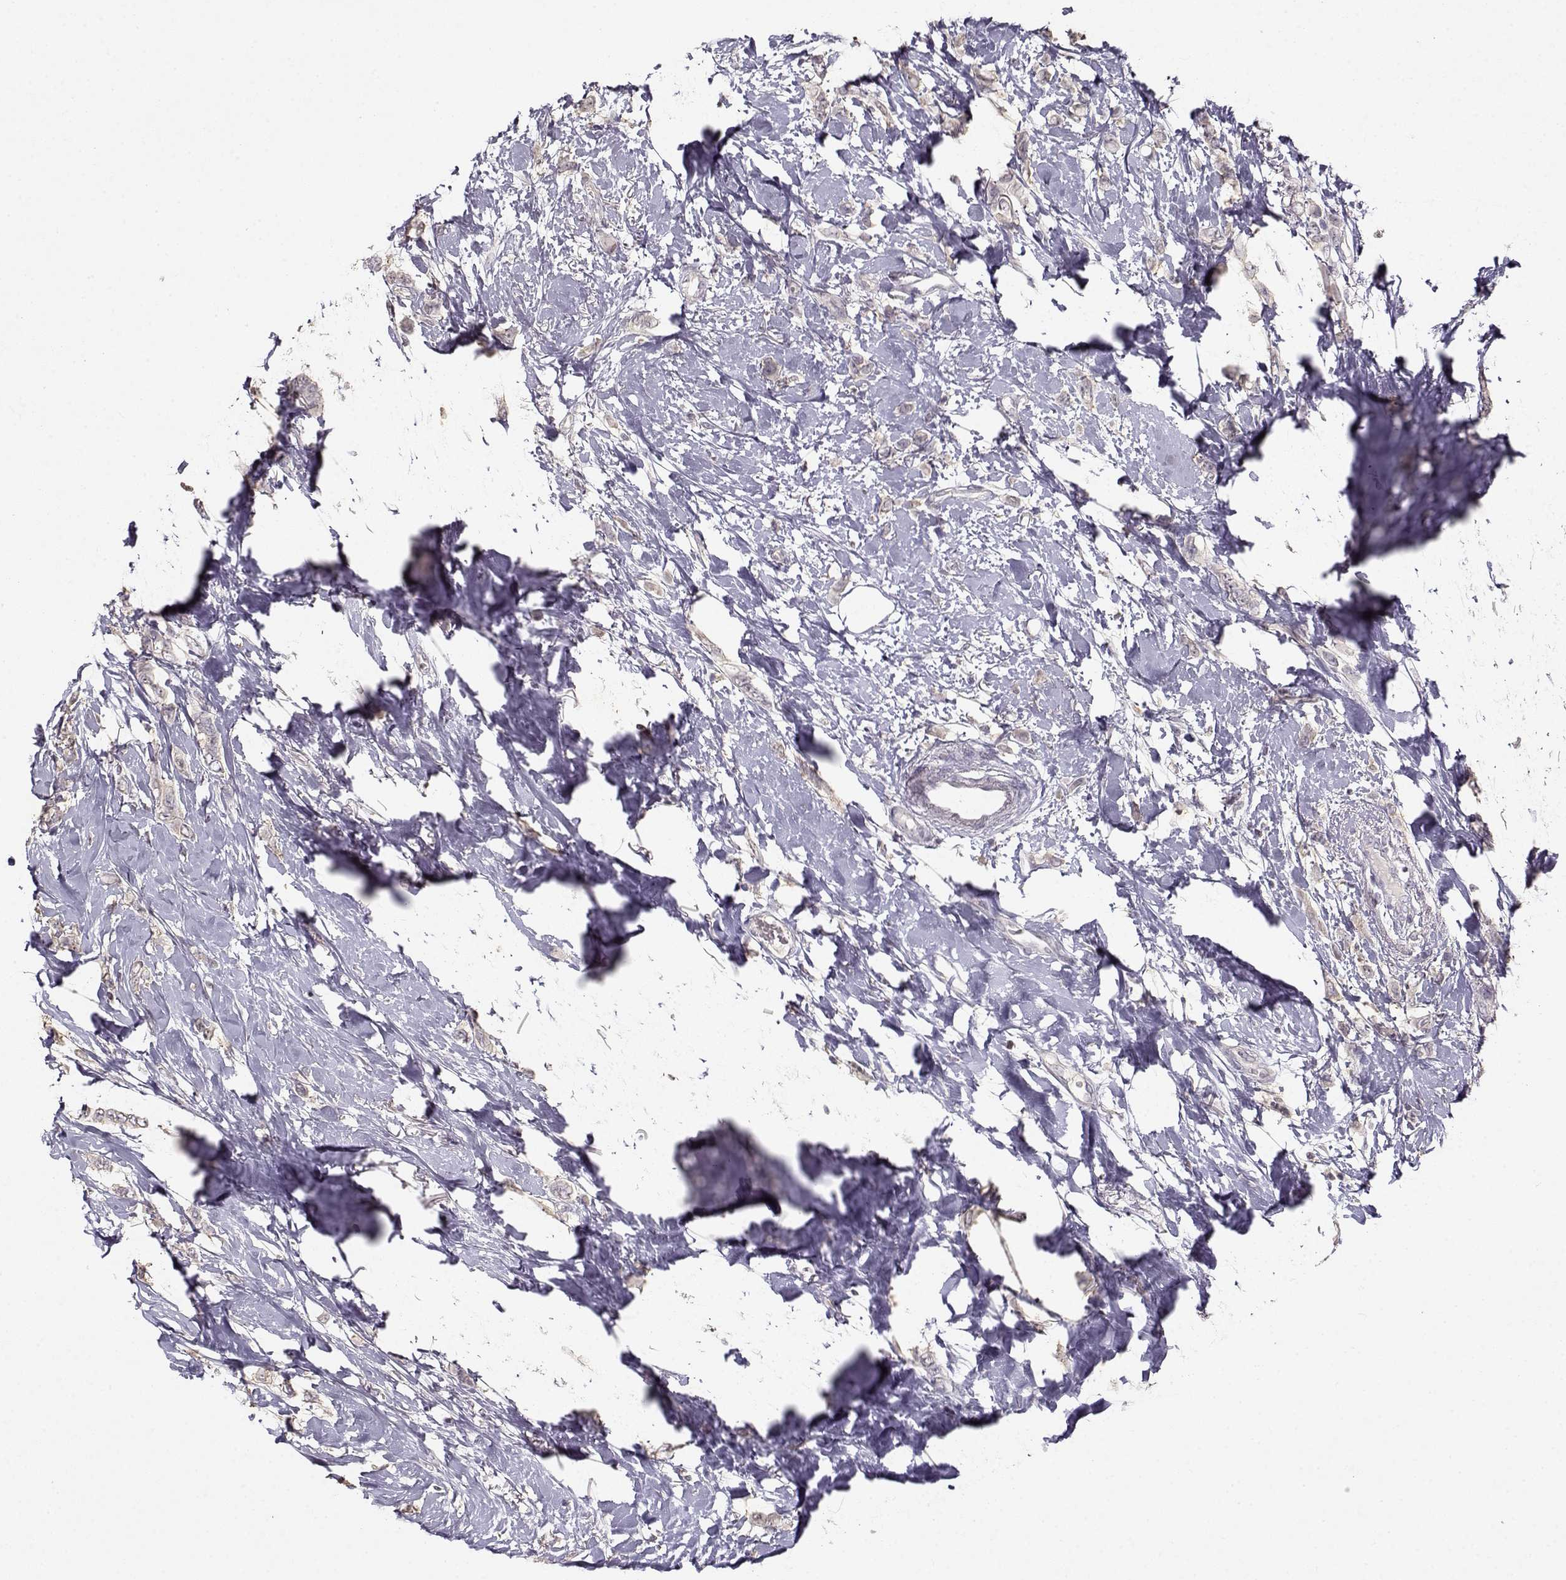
{"staining": {"intensity": "negative", "quantity": "none", "location": "none"}, "tissue": "breast cancer", "cell_type": "Tumor cells", "image_type": "cancer", "snomed": [{"axis": "morphology", "description": "Lobular carcinoma"}, {"axis": "topography", "description": "Breast"}], "caption": "This is an immunohistochemistry (IHC) micrograph of human breast cancer (lobular carcinoma). There is no positivity in tumor cells.", "gene": "UROC1", "patient": {"sex": "female", "age": 66}}